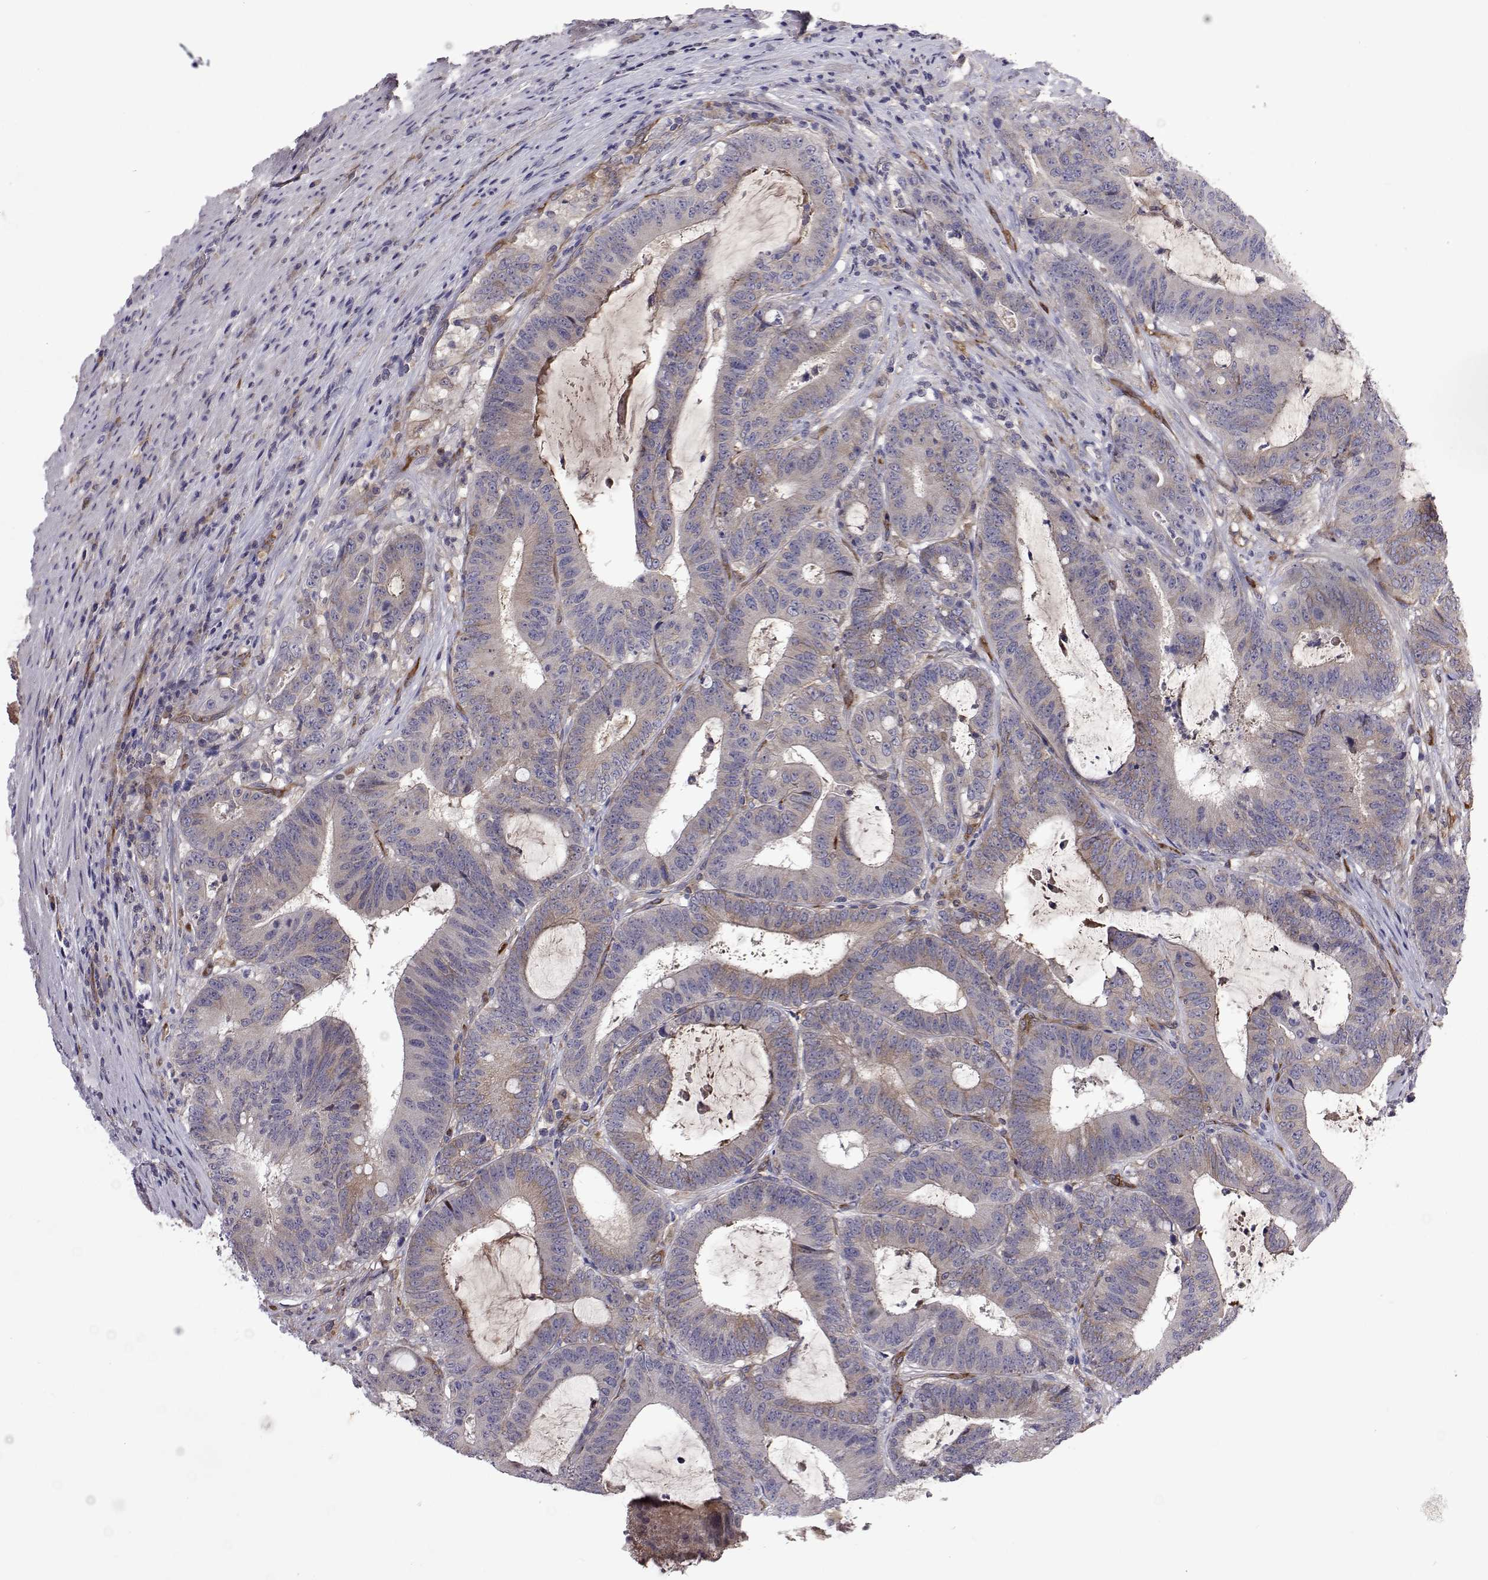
{"staining": {"intensity": "weak", "quantity": "<25%", "location": "cytoplasmic/membranous"}, "tissue": "colorectal cancer", "cell_type": "Tumor cells", "image_type": "cancer", "snomed": [{"axis": "morphology", "description": "Adenocarcinoma, NOS"}, {"axis": "topography", "description": "Colon"}], "caption": "Tumor cells show no significant protein expression in colorectal cancer (adenocarcinoma). Nuclei are stained in blue.", "gene": "TCF15", "patient": {"sex": "female", "age": 43}}